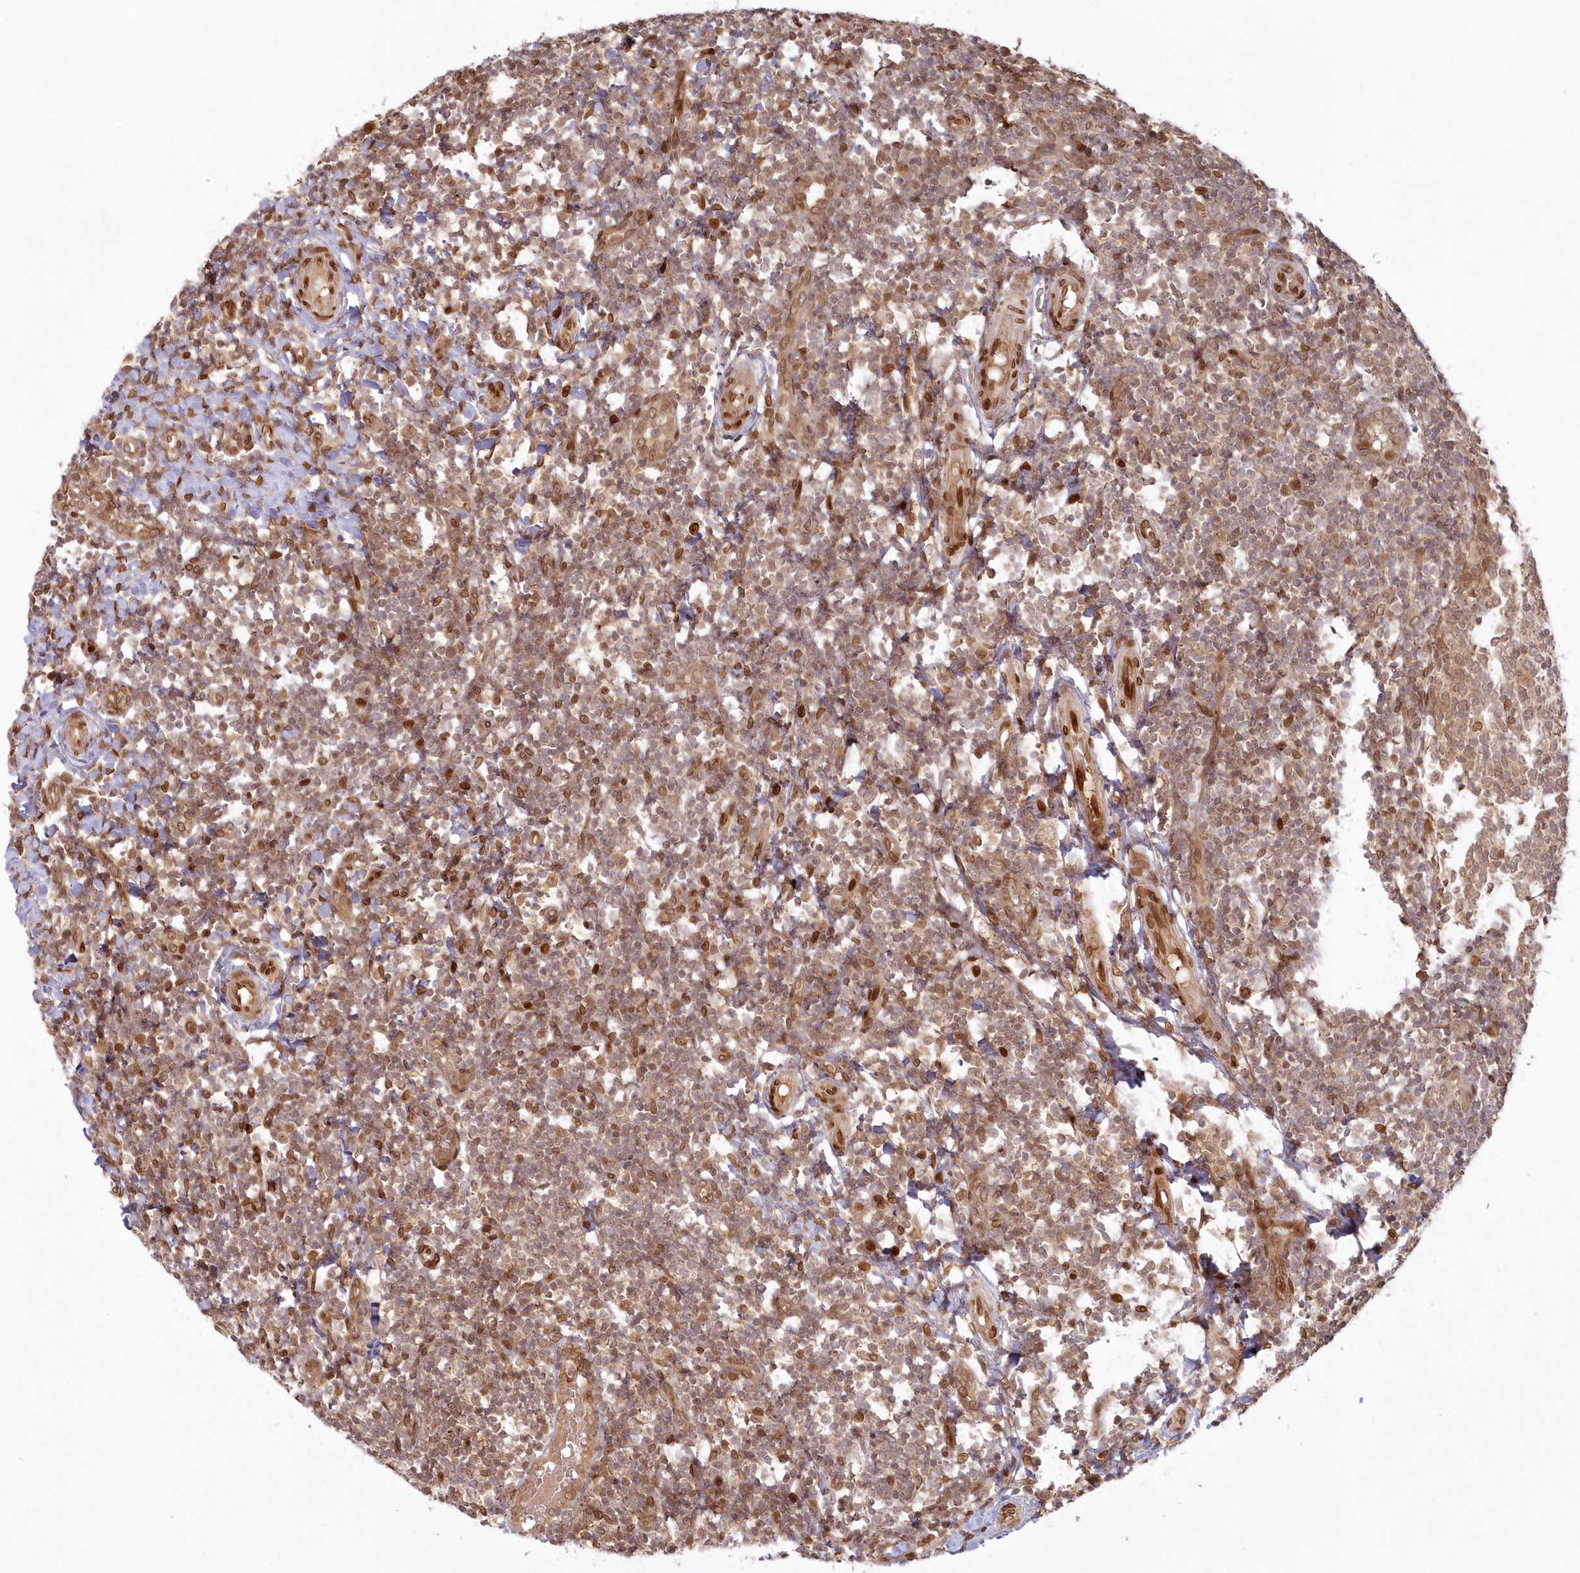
{"staining": {"intensity": "moderate", "quantity": ">75%", "location": "cytoplasmic/membranous,nuclear"}, "tissue": "tonsil", "cell_type": "Germinal center cells", "image_type": "normal", "snomed": [{"axis": "morphology", "description": "Normal tissue, NOS"}, {"axis": "topography", "description": "Tonsil"}], "caption": "Immunohistochemical staining of normal human tonsil displays >75% levels of moderate cytoplasmic/membranous,nuclear protein expression in approximately >75% of germinal center cells.", "gene": "TOGARAM2", "patient": {"sex": "female", "age": 19}}